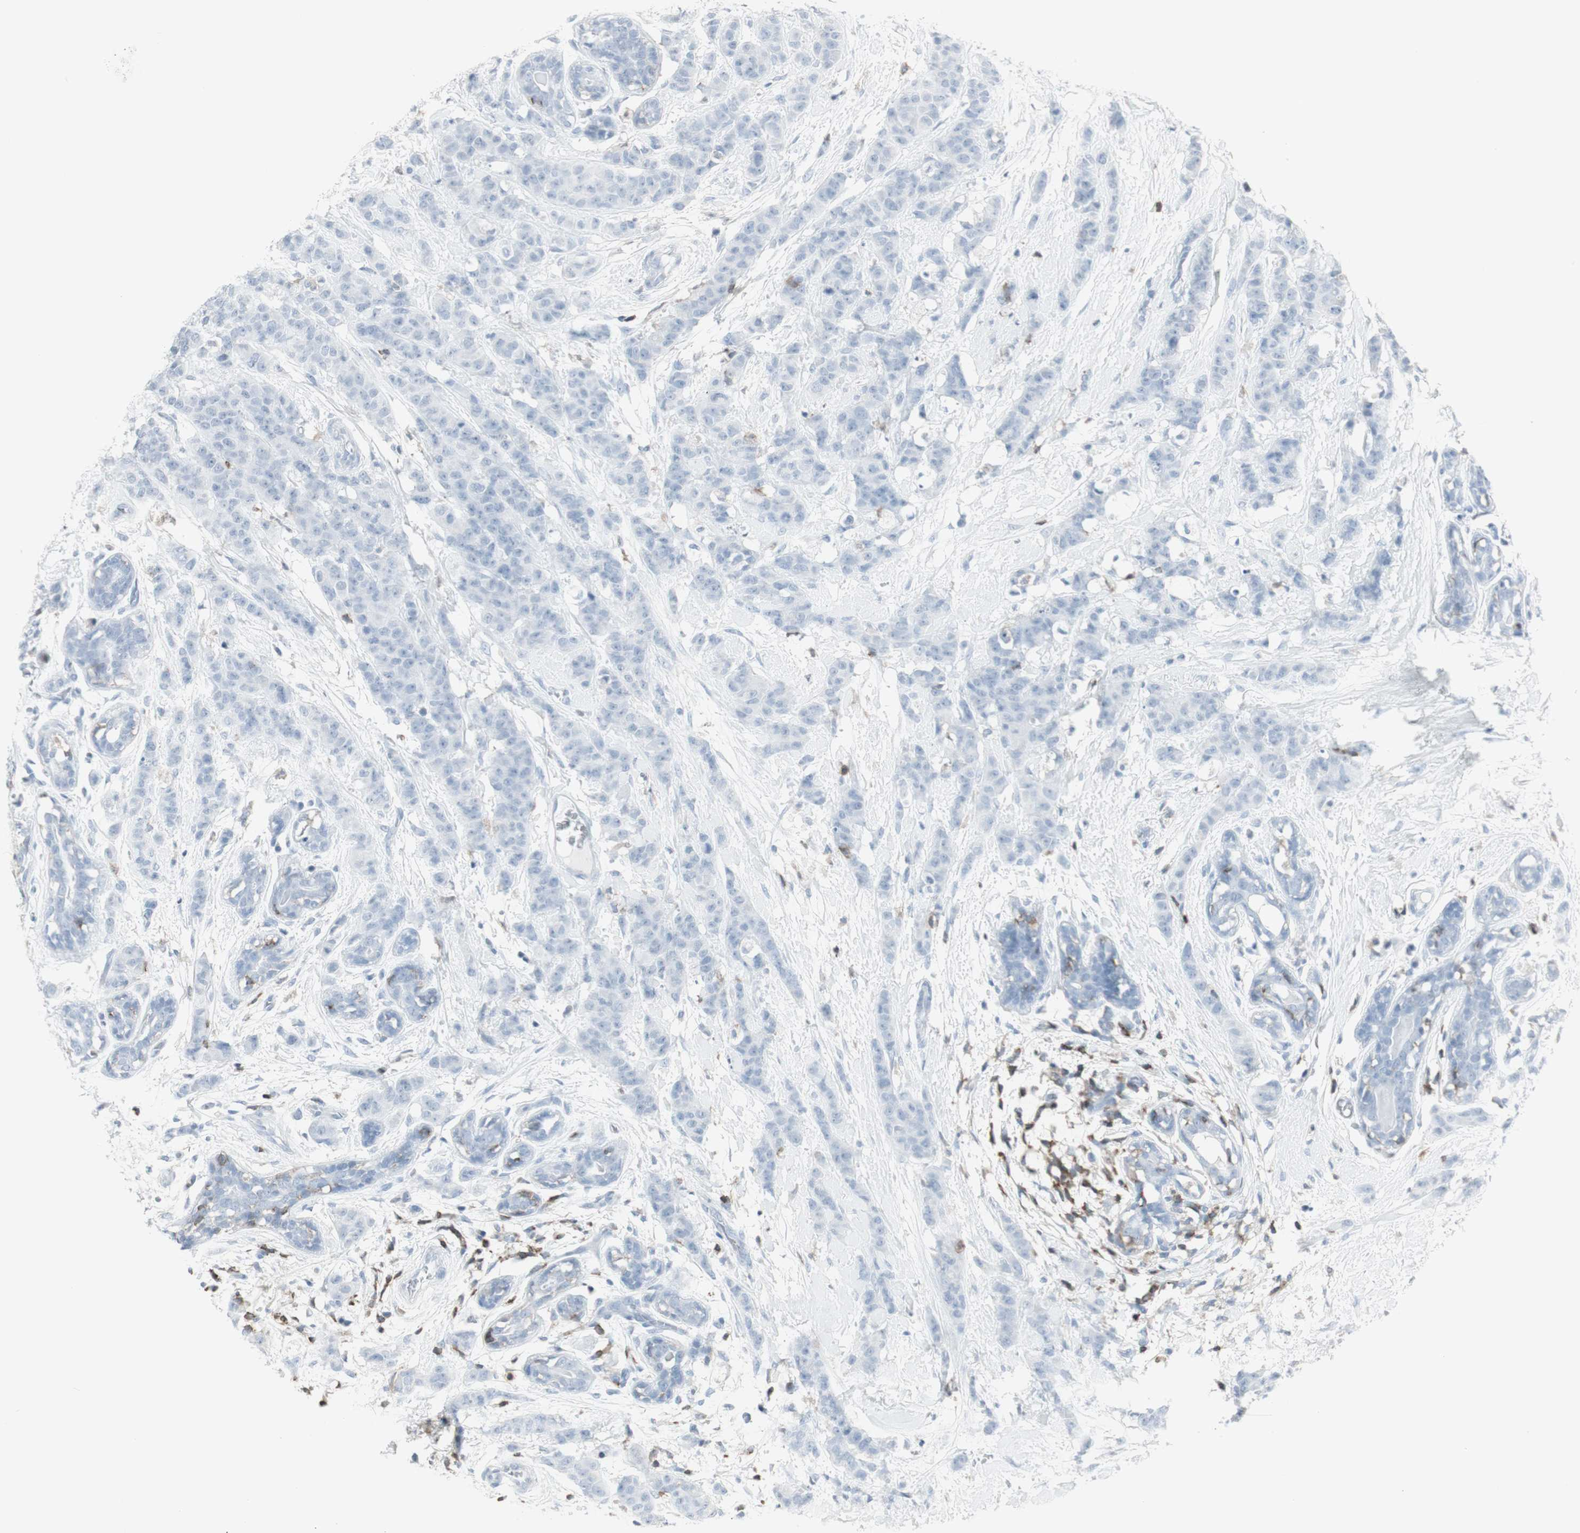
{"staining": {"intensity": "negative", "quantity": "none", "location": "none"}, "tissue": "breast cancer", "cell_type": "Tumor cells", "image_type": "cancer", "snomed": [{"axis": "morphology", "description": "Normal tissue, NOS"}, {"axis": "morphology", "description": "Duct carcinoma"}, {"axis": "topography", "description": "Breast"}], "caption": "High power microscopy photomicrograph of an immunohistochemistry histopathology image of infiltrating ductal carcinoma (breast), revealing no significant expression in tumor cells.", "gene": "NRG1", "patient": {"sex": "female", "age": 40}}